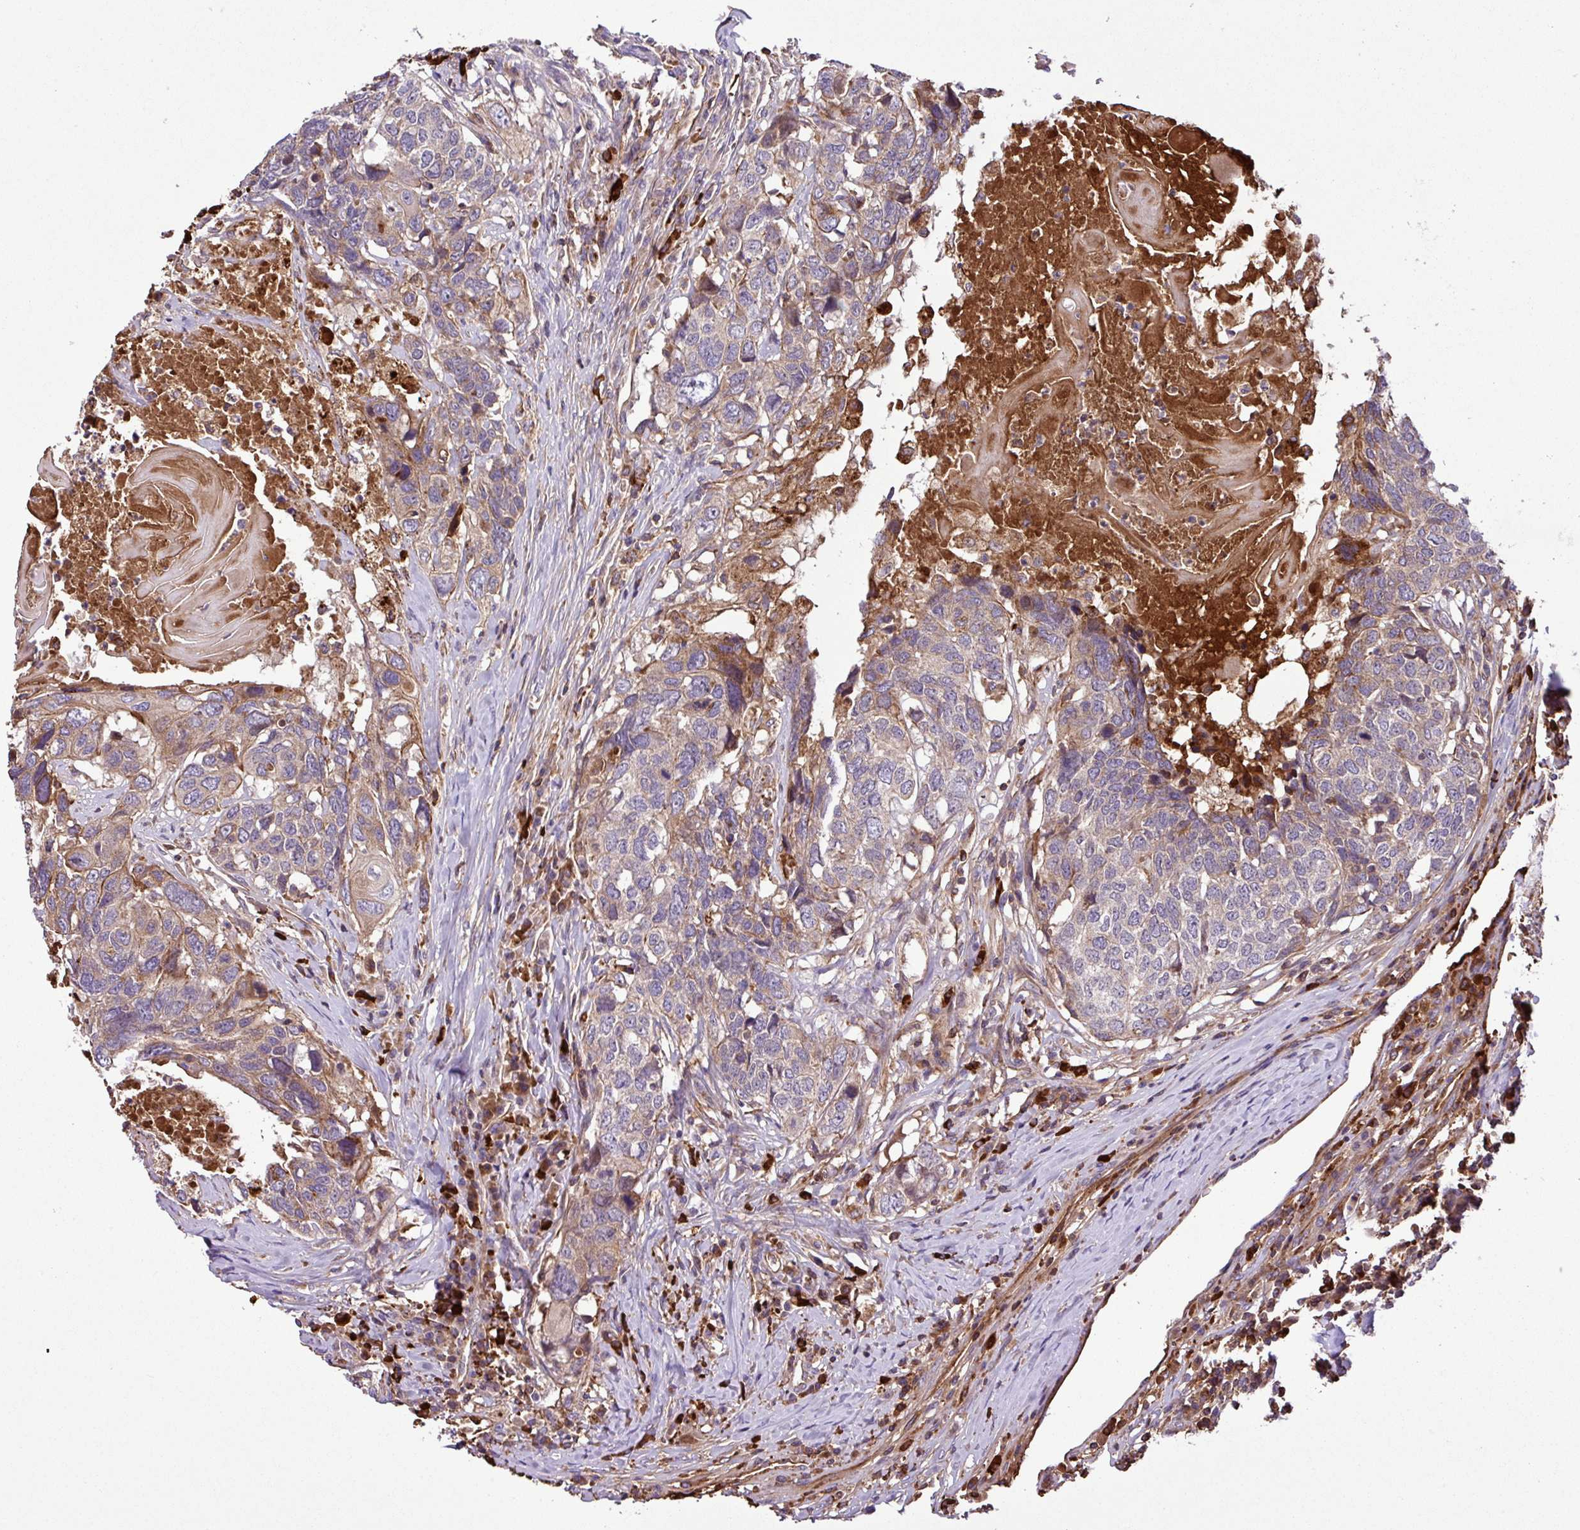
{"staining": {"intensity": "moderate", "quantity": "<25%", "location": "cytoplasmic/membranous"}, "tissue": "head and neck cancer", "cell_type": "Tumor cells", "image_type": "cancer", "snomed": [{"axis": "morphology", "description": "Squamous cell carcinoma, NOS"}, {"axis": "topography", "description": "Head-Neck"}], "caption": "The histopathology image reveals a brown stain indicating the presence of a protein in the cytoplasmic/membranous of tumor cells in head and neck cancer.", "gene": "ZNF266", "patient": {"sex": "male", "age": 66}}